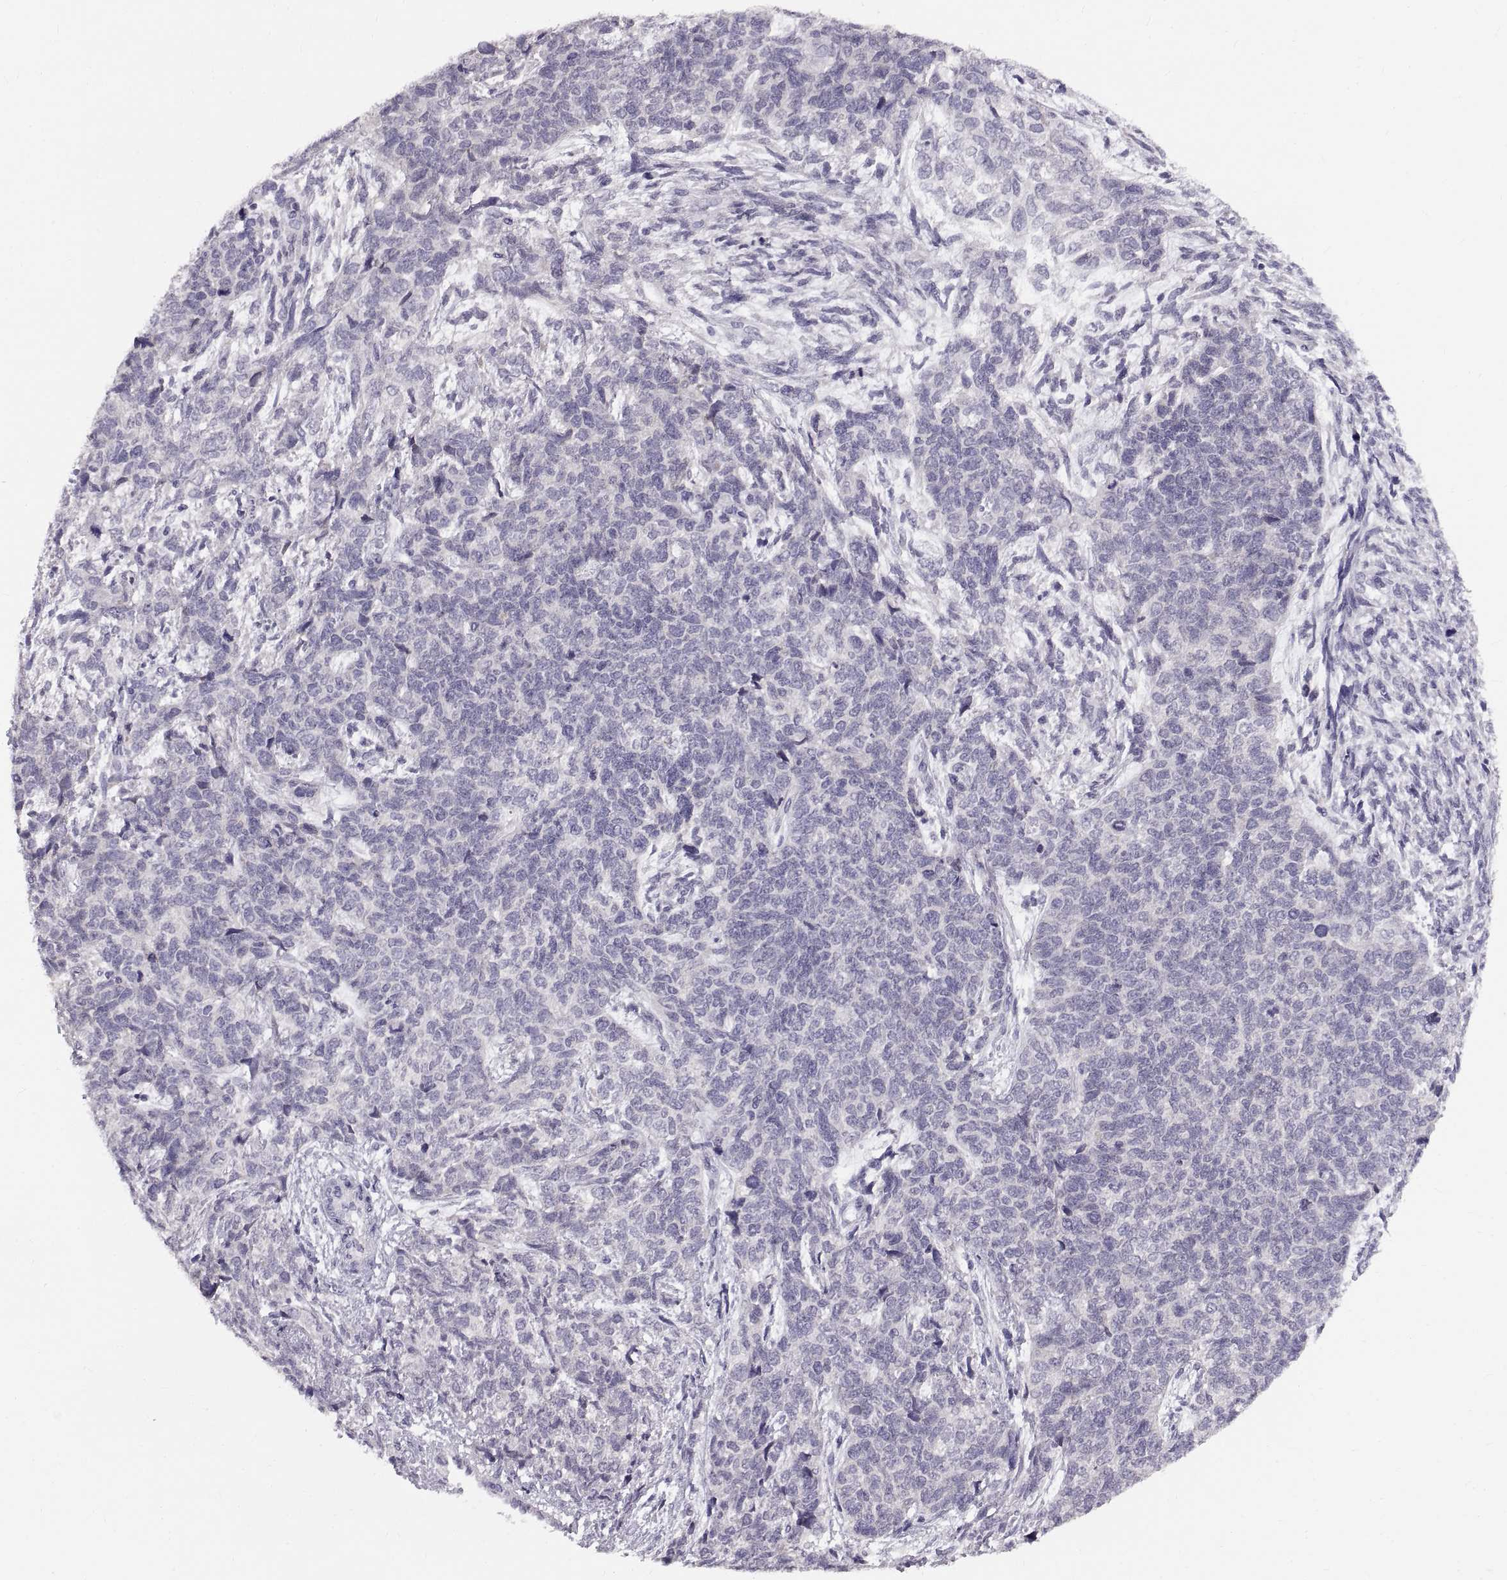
{"staining": {"intensity": "negative", "quantity": "none", "location": "none"}, "tissue": "cervical cancer", "cell_type": "Tumor cells", "image_type": "cancer", "snomed": [{"axis": "morphology", "description": "Squamous cell carcinoma, NOS"}, {"axis": "topography", "description": "Cervix"}], "caption": "IHC micrograph of neoplastic tissue: cervical cancer (squamous cell carcinoma) stained with DAB (3,3'-diaminobenzidine) shows no significant protein staining in tumor cells.", "gene": "SPACDR", "patient": {"sex": "female", "age": 63}}